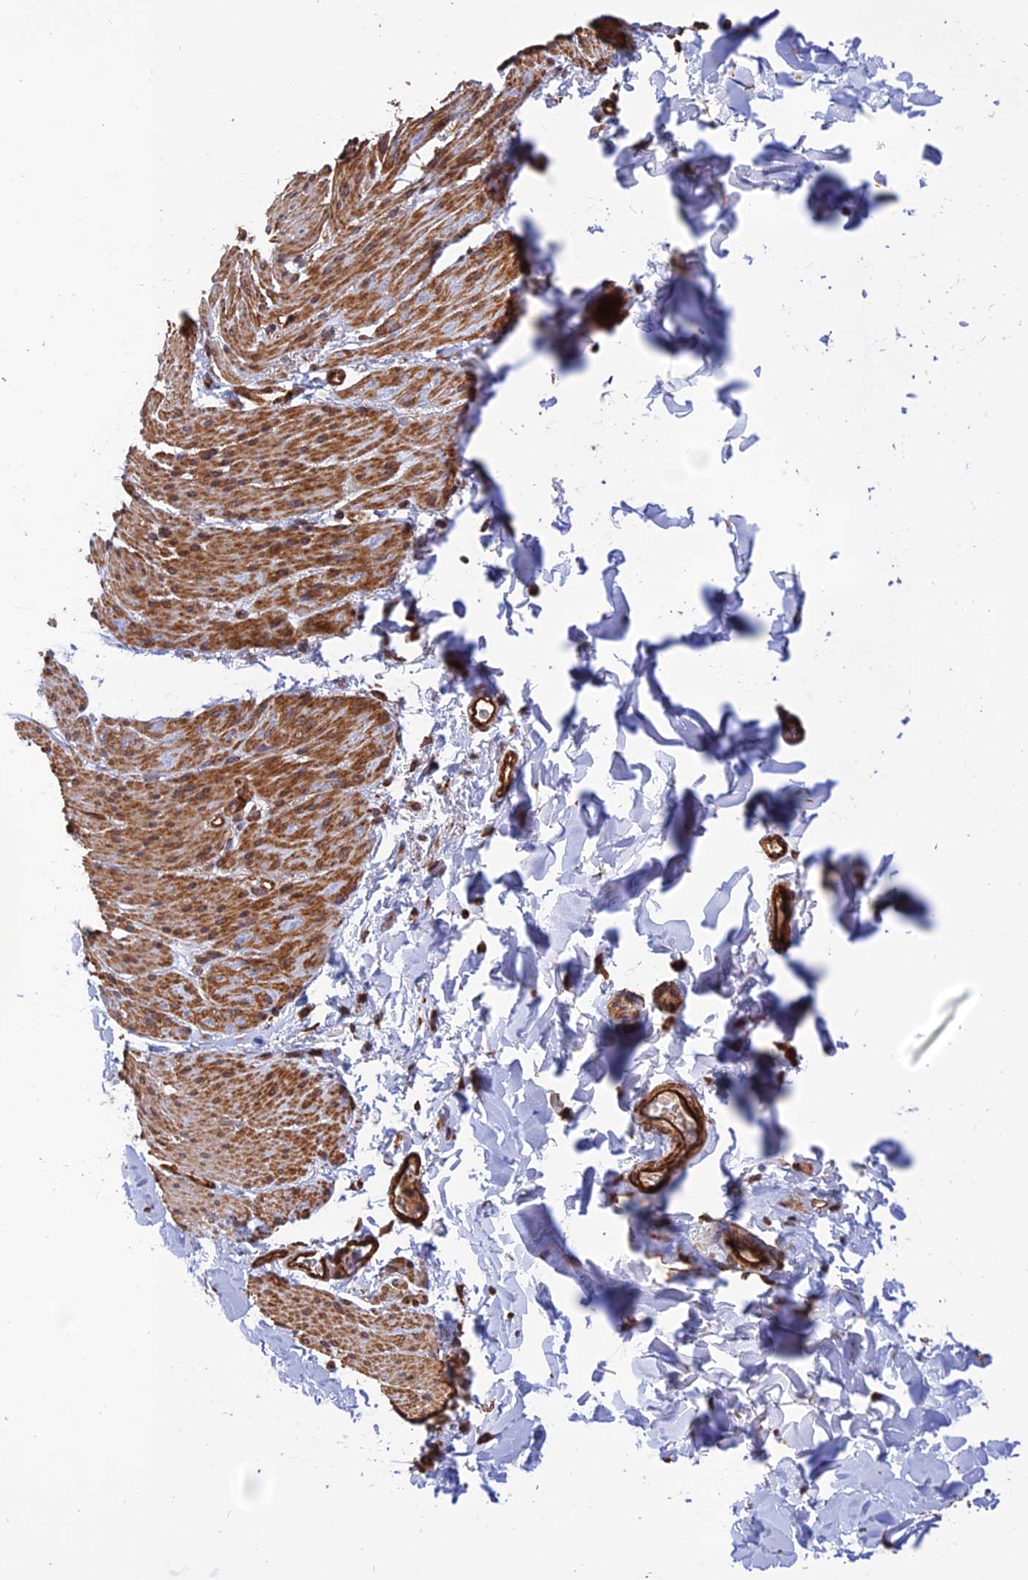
{"staining": {"intensity": "moderate", "quantity": ">75%", "location": "cytoplasmic/membranous"}, "tissue": "smooth muscle", "cell_type": "Smooth muscle cells", "image_type": "normal", "snomed": [{"axis": "morphology", "description": "Normal tissue, NOS"}, {"axis": "topography", "description": "Colon"}, {"axis": "topography", "description": "Peripheral nerve tissue"}], "caption": "Immunohistochemistry (IHC) (DAB (3,3'-diaminobenzidine)) staining of normal smooth muscle displays moderate cytoplasmic/membranous protein staining in about >75% of smooth muscle cells. Using DAB (3,3'-diaminobenzidine) (brown) and hematoxylin (blue) stains, captured at high magnification using brightfield microscopy.", "gene": "CREBL2", "patient": {"sex": "female", "age": 61}}